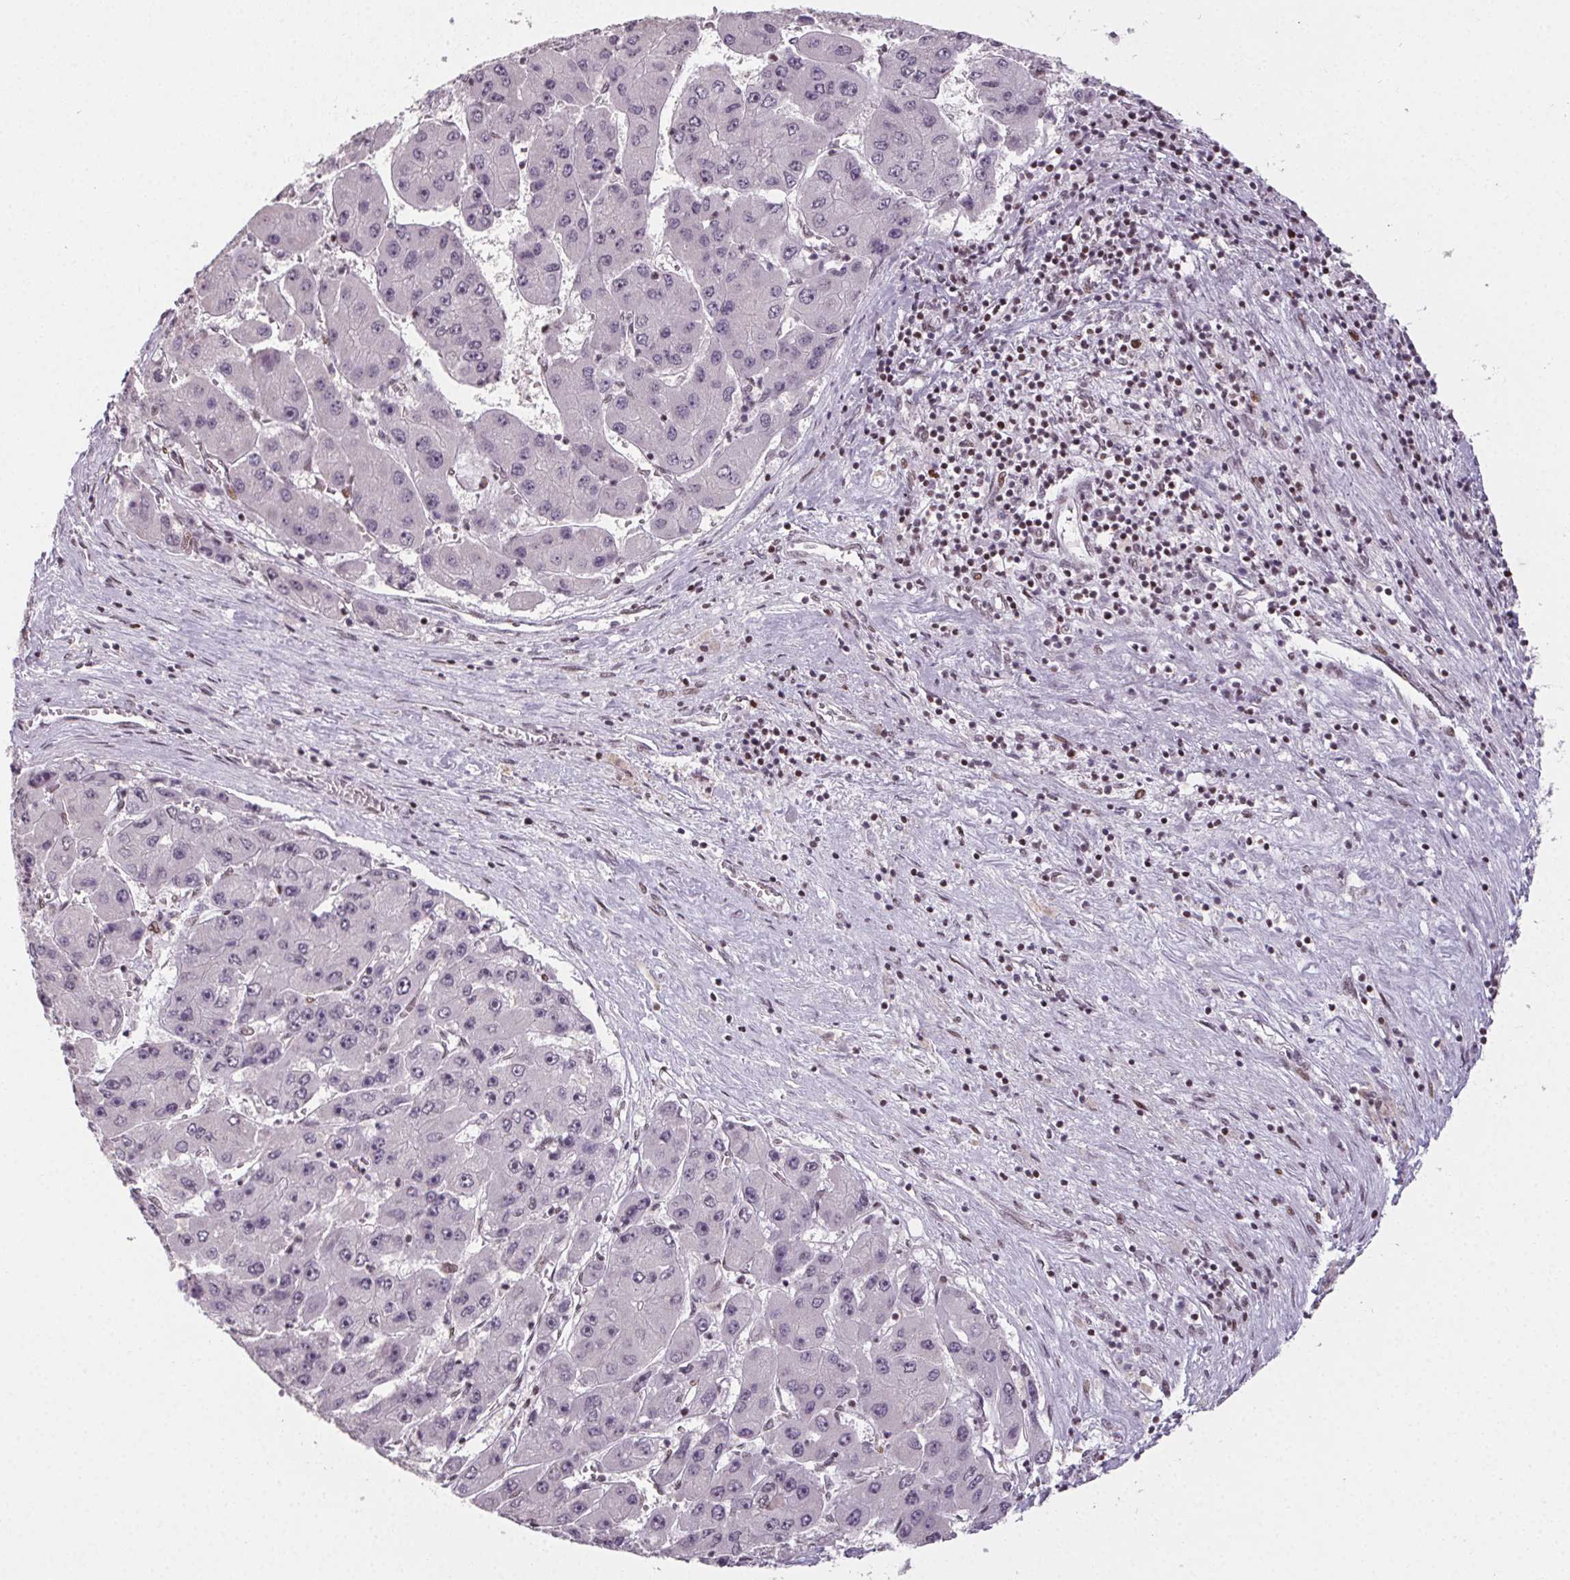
{"staining": {"intensity": "negative", "quantity": "none", "location": "none"}, "tissue": "liver cancer", "cell_type": "Tumor cells", "image_type": "cancer", "snomed": [{"axis": "morphology", "description": "Carcinoma, Hepatocellular, NOS"}, {"axis": "topography", "description": "Liver"}], "caption": "The micrograph demonstrates no staining of tumor cells in liver cancer.", "gene": "KMT2A", "patient": {"sex": "female", "age": 61}}